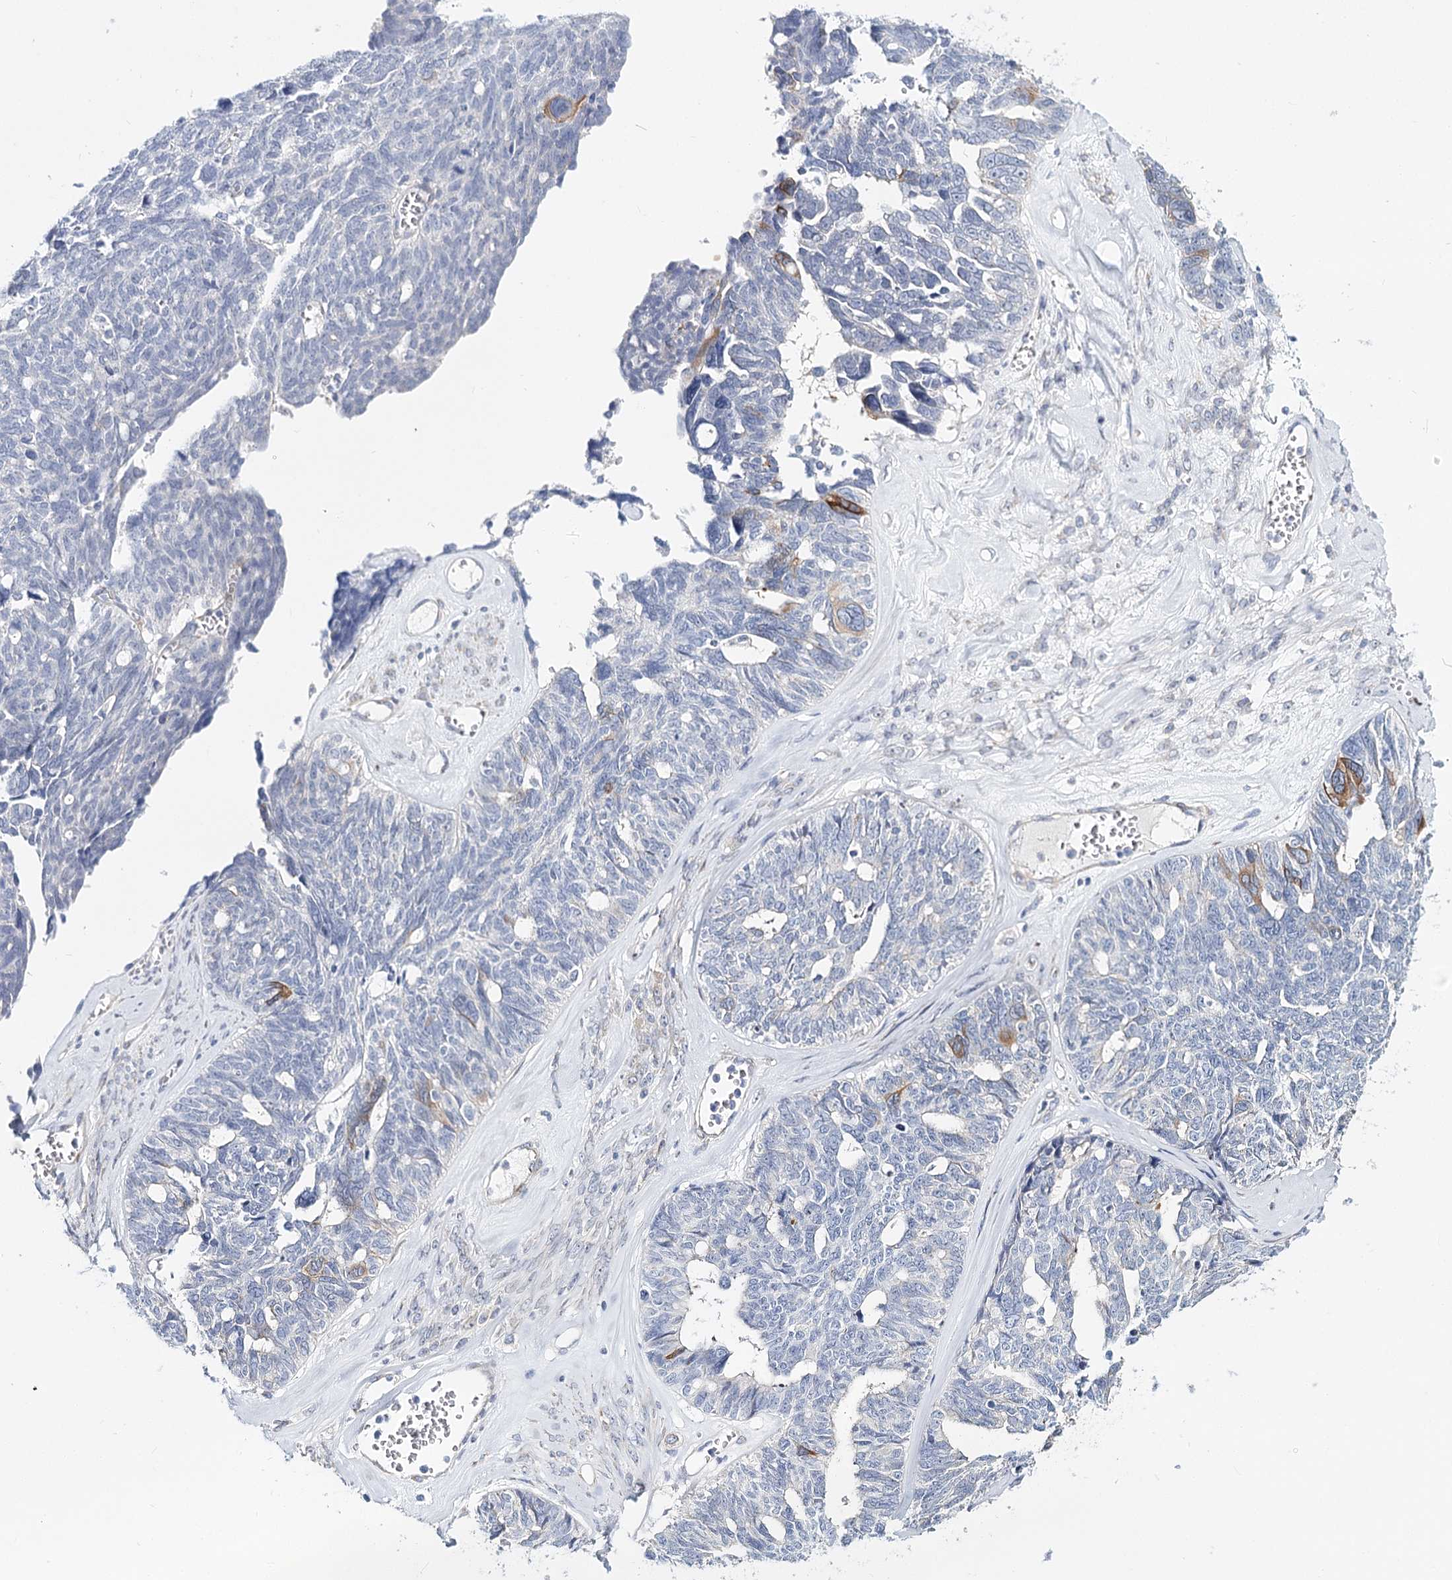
{"staining": {"intensity": "negative", "quantity": "none", "location": "none"}, "tissue": "ovarian cancer", "cell_type": "Tumor cells", "image_type": "cancer", "snomed": [{"axis": "morphology", "description": "Cystadenocarcinoma, serous, NOS"}, {"axis": "topography", "description": "Ovary"}], "caption": "Immunohistochemistry (IHC) of human ovarian serous cystadenocarcinoma shows no staining in tumor cells.", "gene": "TEX12", "patient": {"sex": "female", "age": 79}}